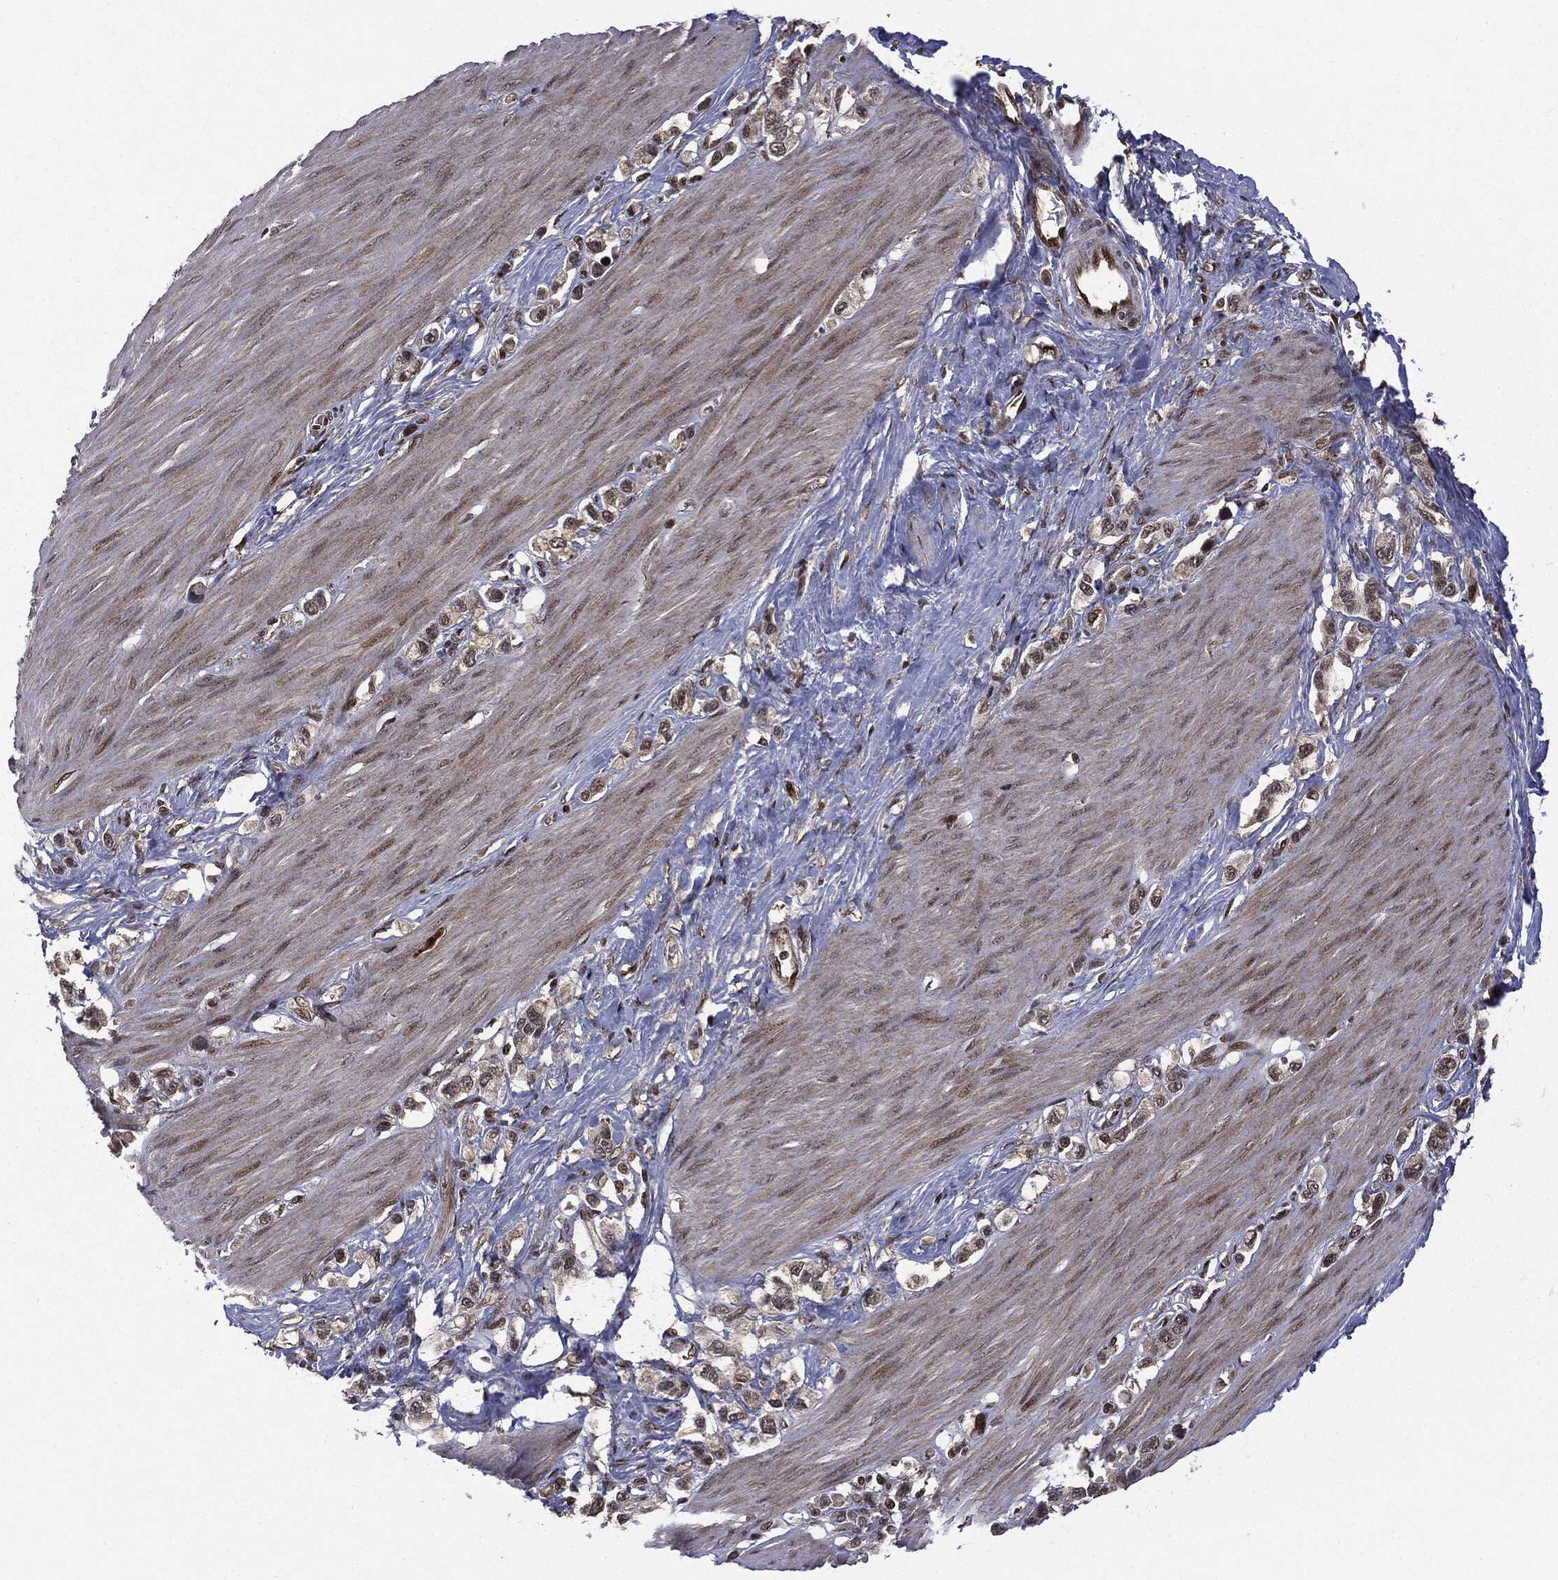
{"staining": {"intensity": "weak", "quantity": "<25%", "location": "nuclear"}, "tissue": "stomach cancer", "cell_type": "Tumor cells", "image_type": "cancer", "snomed": [{"axis": "morphology", "description": "Normal tissue, NOS"}, {"axis": "morphology", "description": "Adenocarcinoma, NOS"}, {"axis": "morphology", "description": "Adenocarcinoma, High grade"}, {"axis": "topography", "description": "Stomach, upper"}, {"axis": "topography", "description": "Stomach"}], "caption": "This is an immunohistochemistry micrograph of stomach cancer. There is no expression in tumor cells.", "gene": "PTPA", "patient": {"sex": "female", "age": 65}}